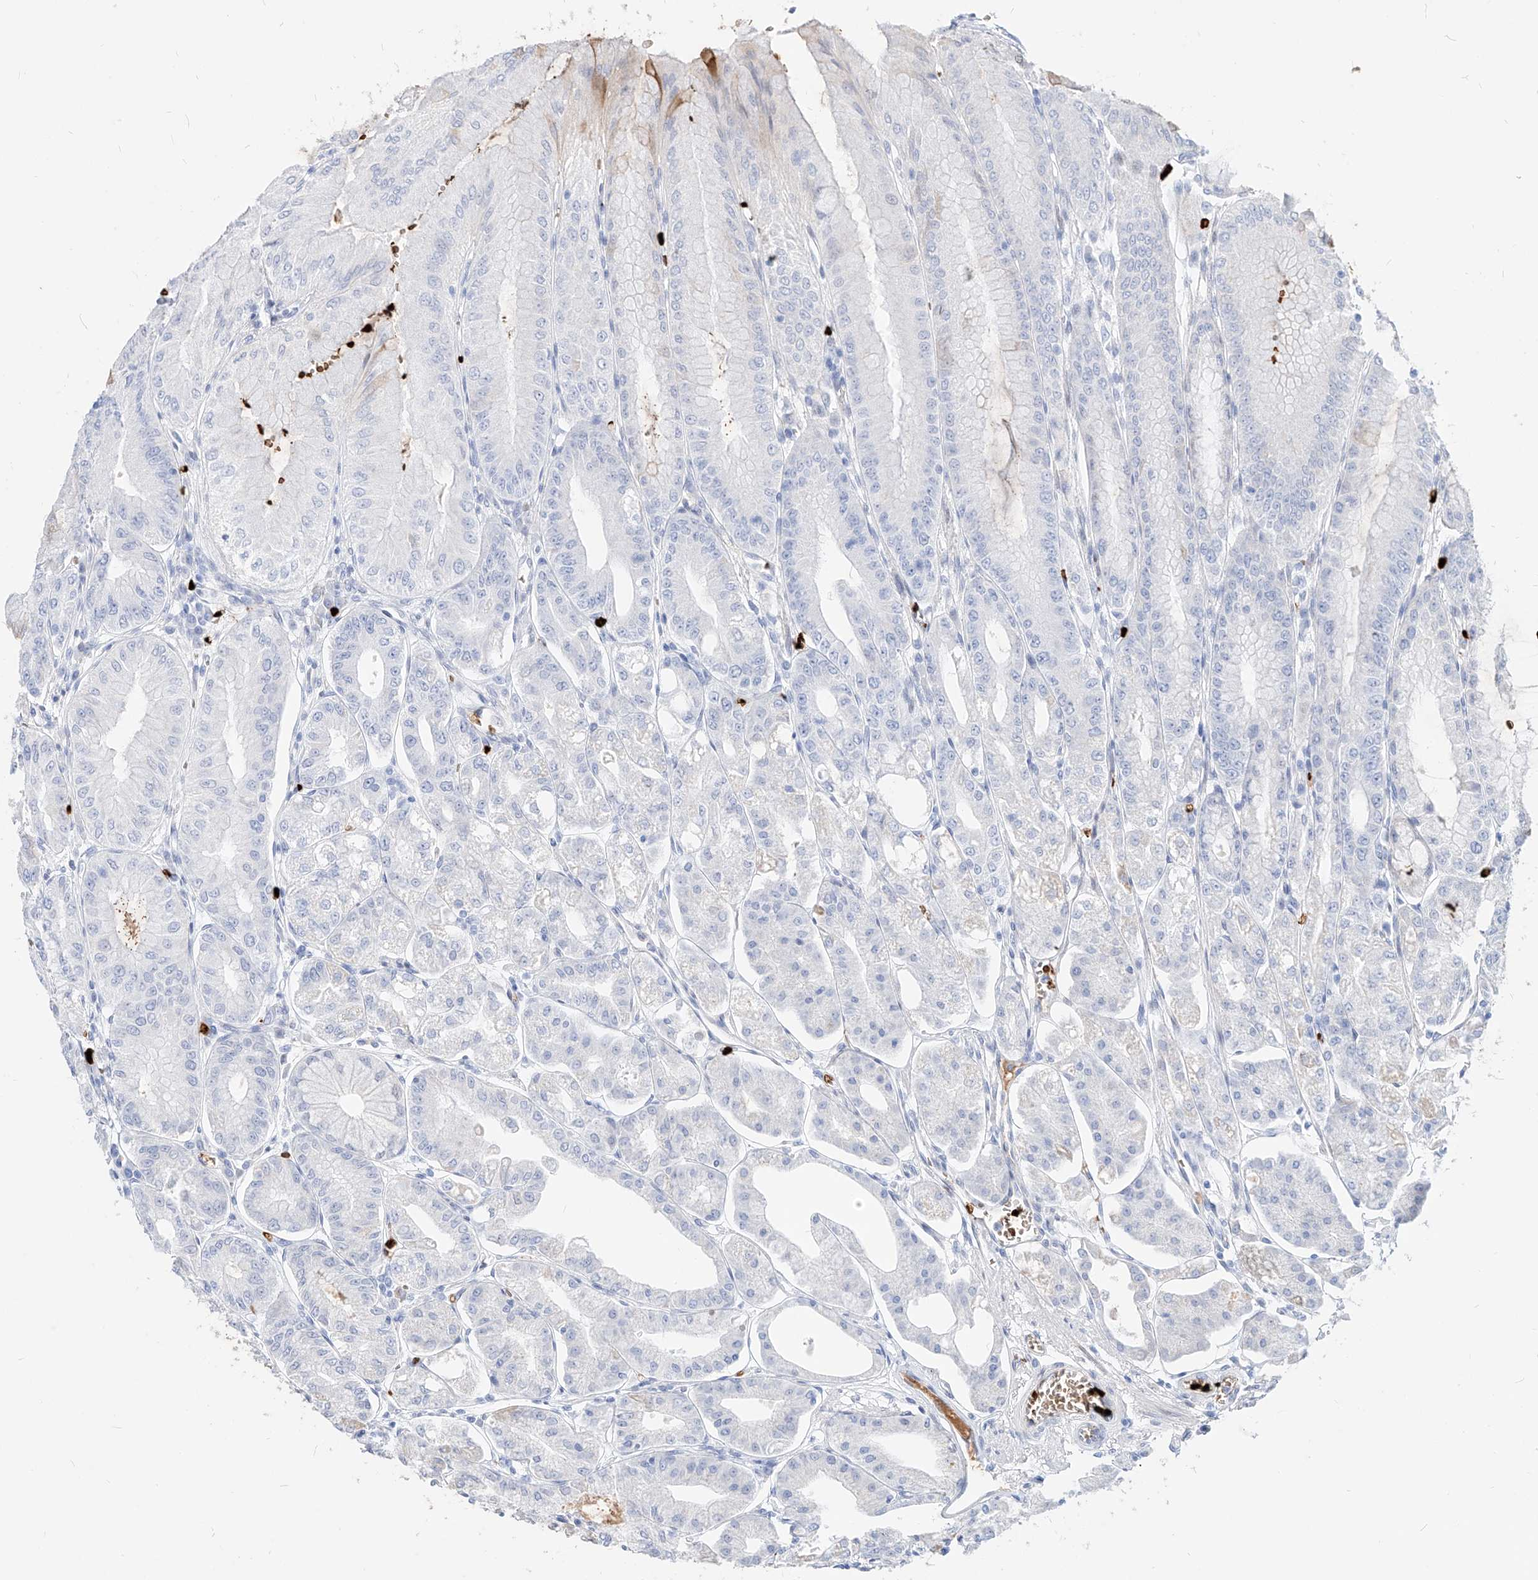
{"staining": {"intensity": "moderate", "quantity": "<25%", "location": "nuclear"}, "tissue": "stomach", "cell_type": "Glandular cells", "image_type": "normal", "snomed": [{"axis": "morphology", "description": "Normal tissue, NOS"}, {"axis": "topography", "description": "Stomach, lower"}], "caption": "Immunohistochemistry (IHC) staining of benign stomach, which reveals low levels of moderate nuclear positivity in about <25% of glandular cells indicating moderate nuclear protein positivity. The staining was performed using DAB (brown) for protein detection and nuclei were counterstained in hematoxylin (blue).", "gene": "ZFP42", "patient": {"sex": "male", "age": 71}}